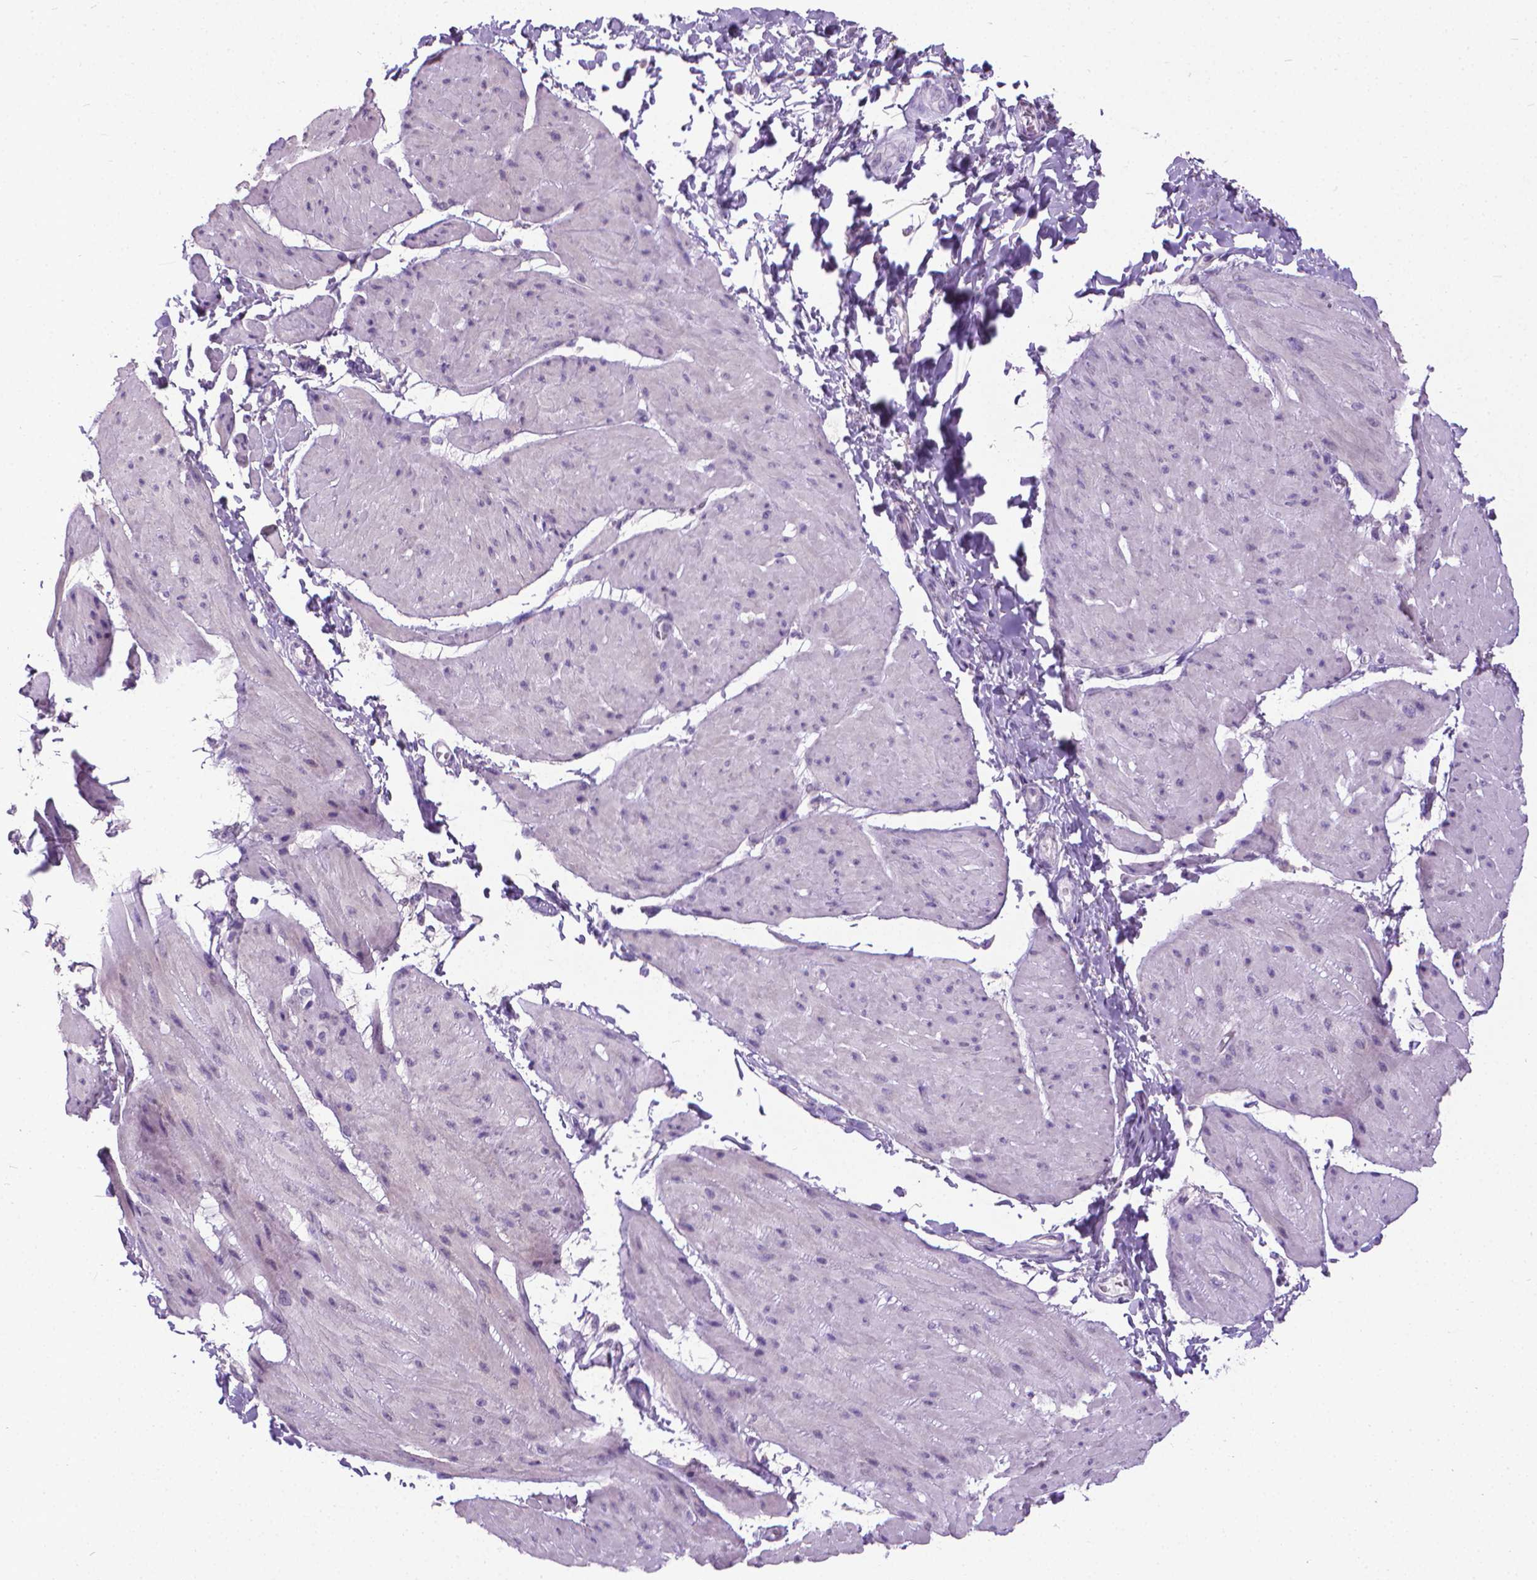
{"staining": {"intensity": "negative", "quantity": "none", "location": "none"}, "tissue": "adipose tissue", "cell_type": "Adipocytes", "image_type": "normal", "snomed": [{"axis": "morphology", "description": "Normal tissue, NOS"}, {"axis": "topography", "description": "Urinary bladder"}, {"axis": "topography", "description": "Peripheral nerve tissue"}], "caption": "Micrograph shows no significant protein staining in adipocytes of normal adipose tissue. The staining was performed using DAB to visualize the protein expression in brown, while the nuclei were stained in blue with hematoxylin (Magnification: 20x).", "gene": "KRT5", "patient": {"sex": "female", "age": 60}}